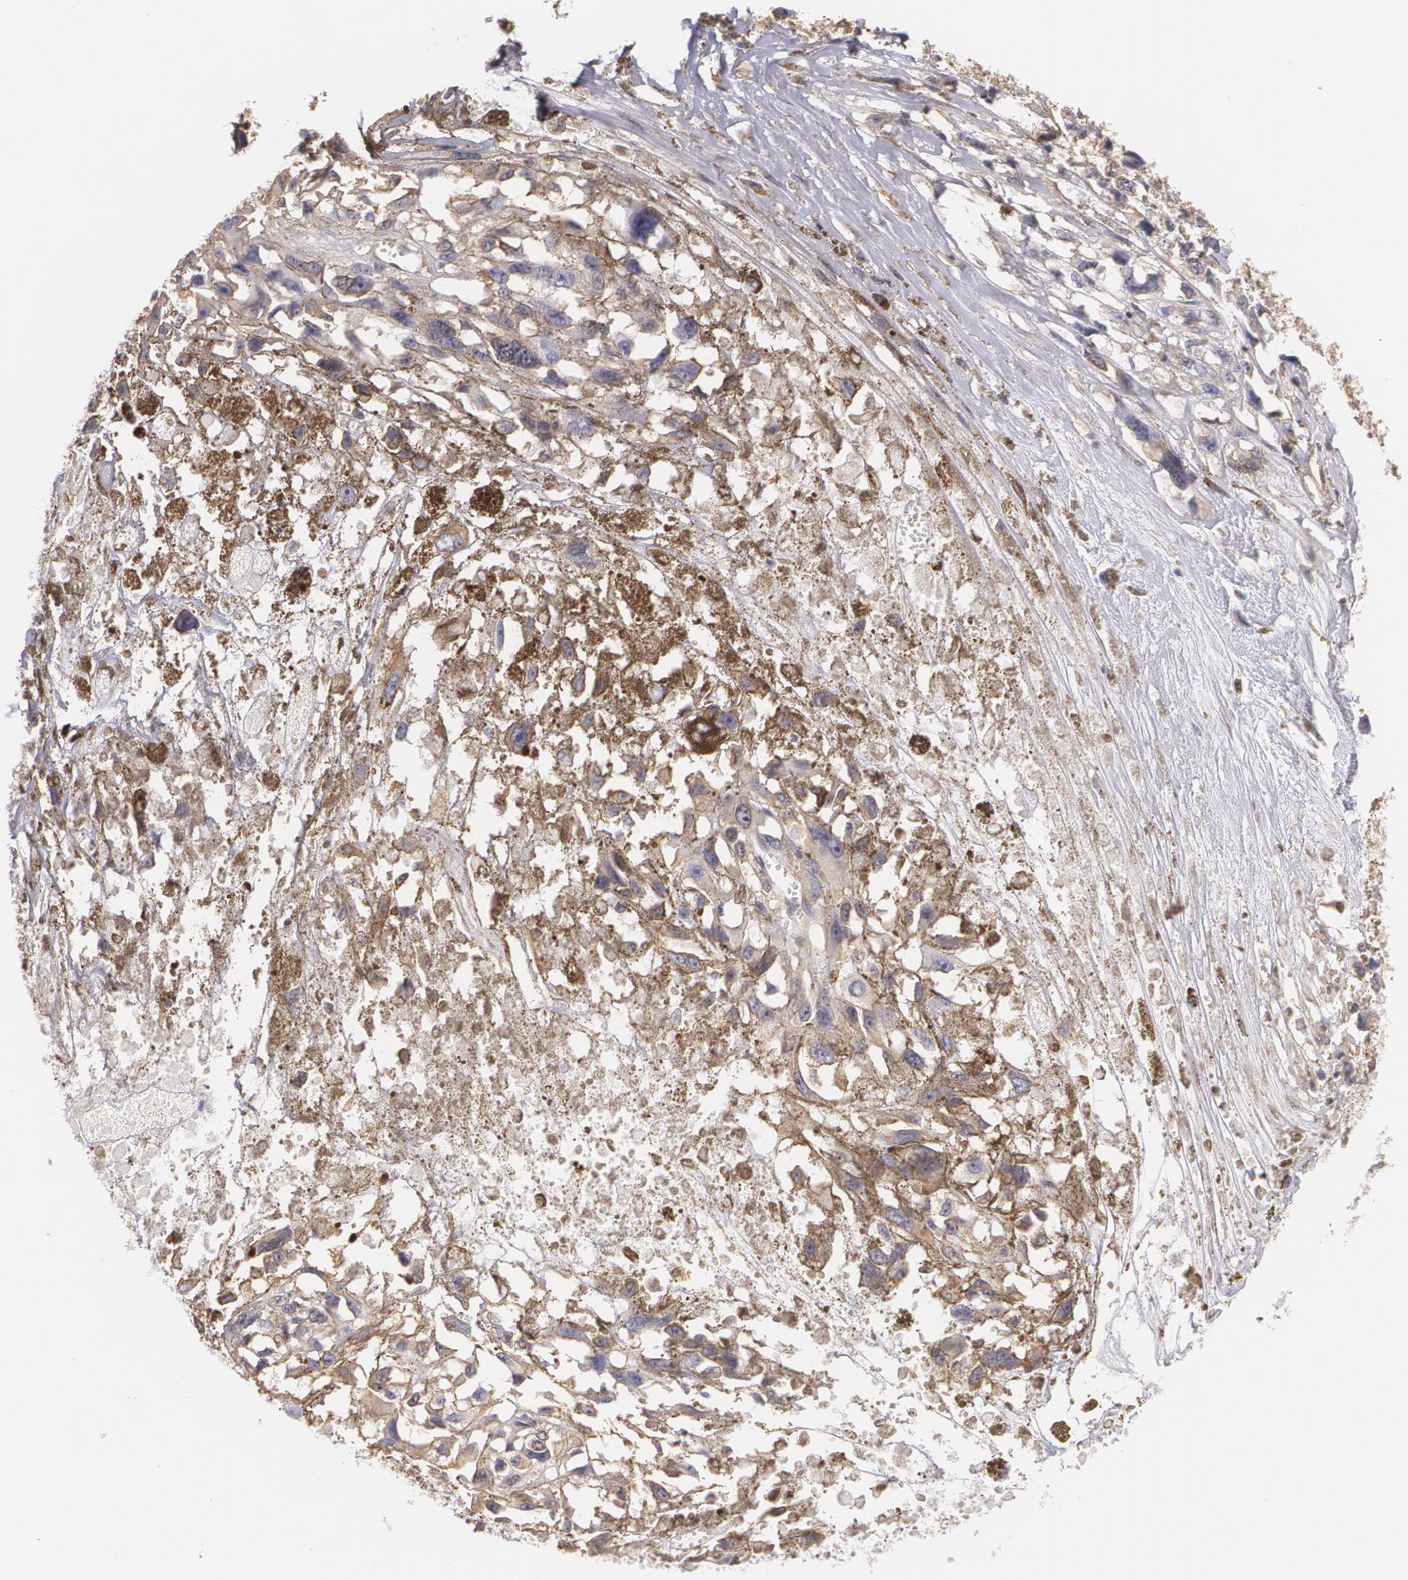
{"staining": {"intensity": "weak", "quantity": ">75%", "location": "cytoplasmic/membranous"}, "tissue": "melanoma", "cell_type": "Tumor cells", "image_type": "cancer", "snomed": [{"axis": "morphology", "description": "Malignant melanoma, Metastatic site"}, {"axis": "topography", "description": "Lymph node"}], "caption": "IHC staining of melanoma, which shows low levels of weak cytoplasmic/membranous staining in approximately >75% of tumor cells indicating weak cytoplasmic/membranous protein expression. The staining was performed using DAB (3,3'-diaminobenzidine) (brown) for protein detection and nuclei were counterstained in hematoxylin (blue).", "gene": "VAMP1", "patient": {"sex": "male", "age": 59}}